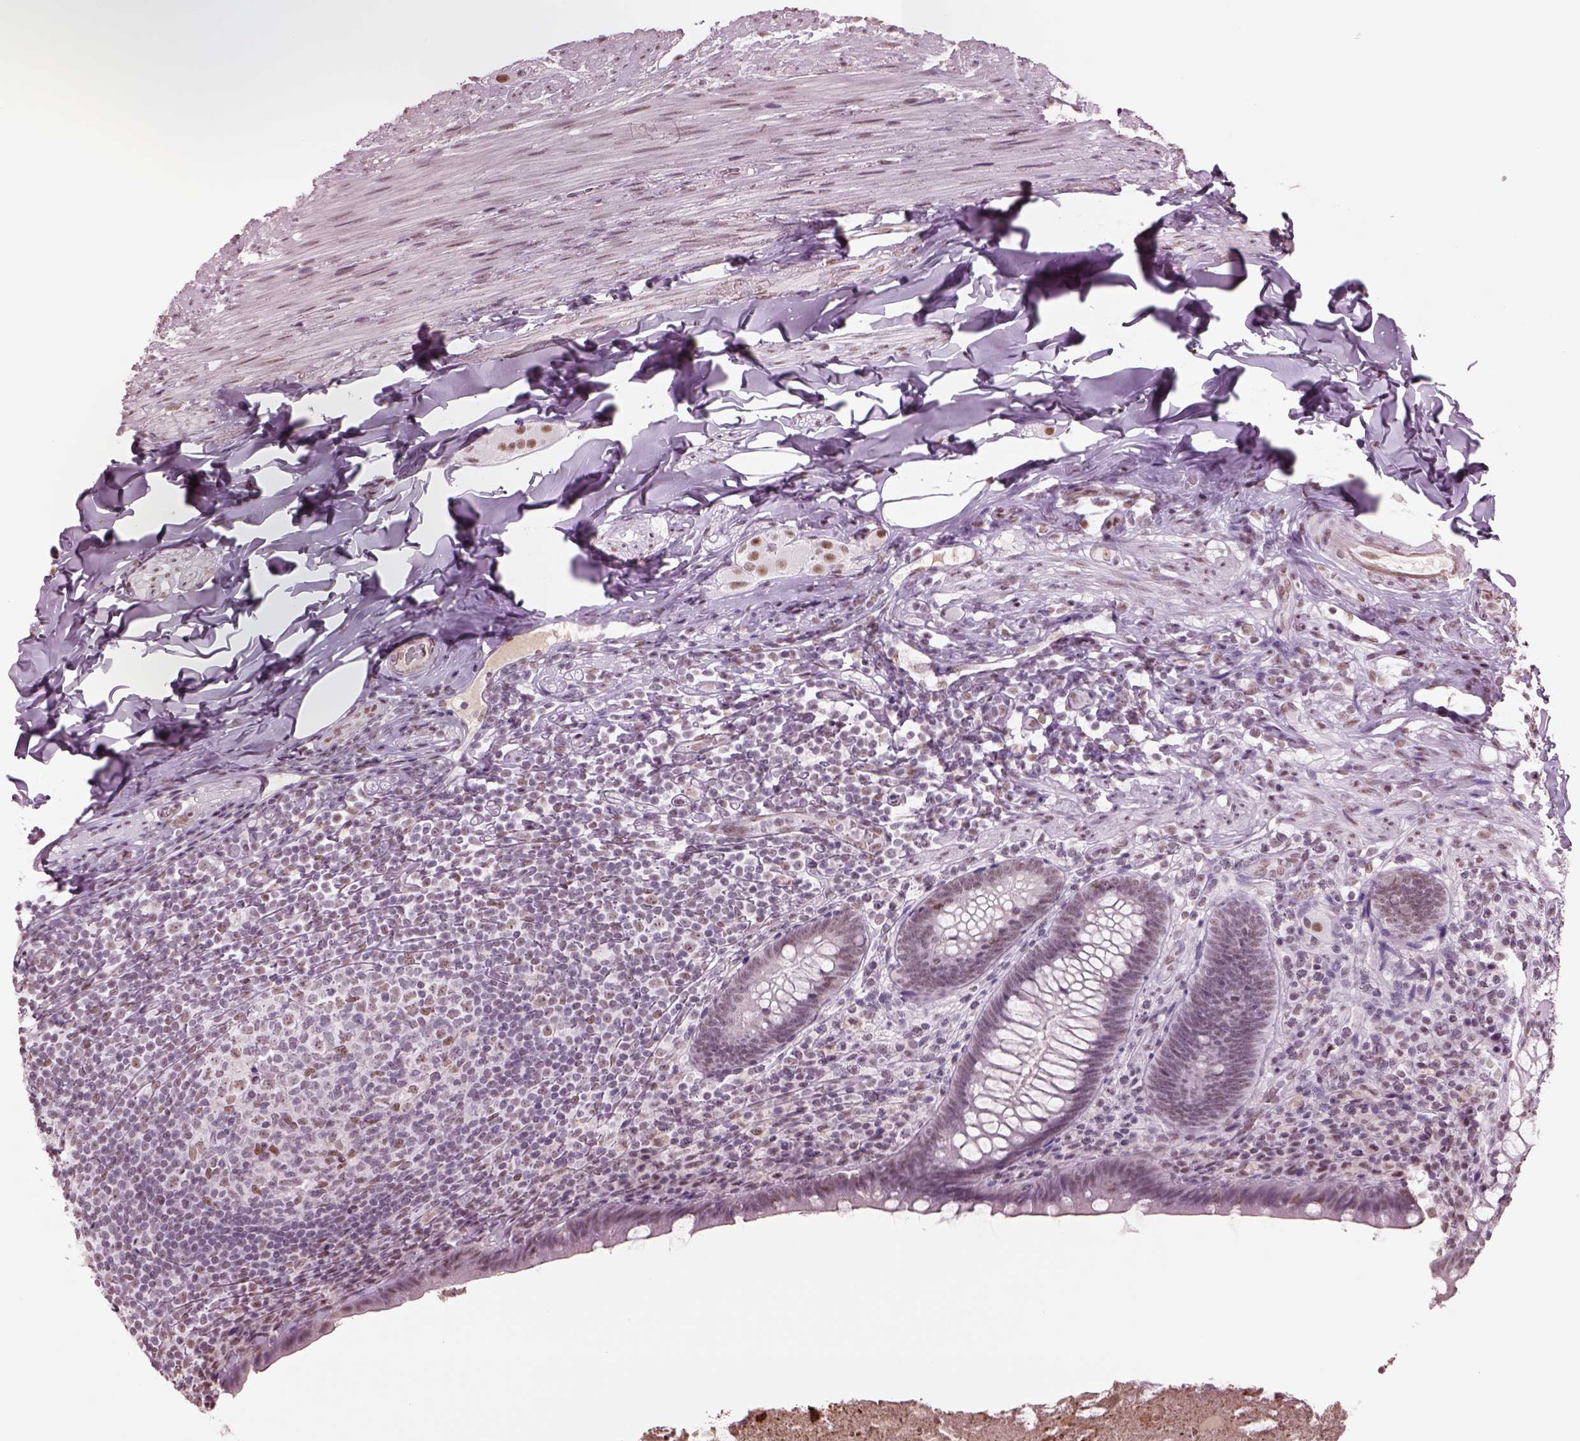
{"staining": {"intensity": "moderate", "quantity": "25%-75%", "location": "nuclear"}, "tissue": "appendix", "cell_type": "Glandular cells", "image_type": "normal", "snomed": [{"axis": "morphology", "description": "Normal tissue, NOS"}, {"axis": "topography", "description": "Appendix"}], "caption": "This photomicrograph exhibits benign appendix stained with immunohistochemistry to label a protein in brown. The nuclear of glandular cells show moderate positivity for the protein. Nuclei are counter-stained blue.", "gene": "SEPHS1", "patient": {"sex": "male", "age": 47}}